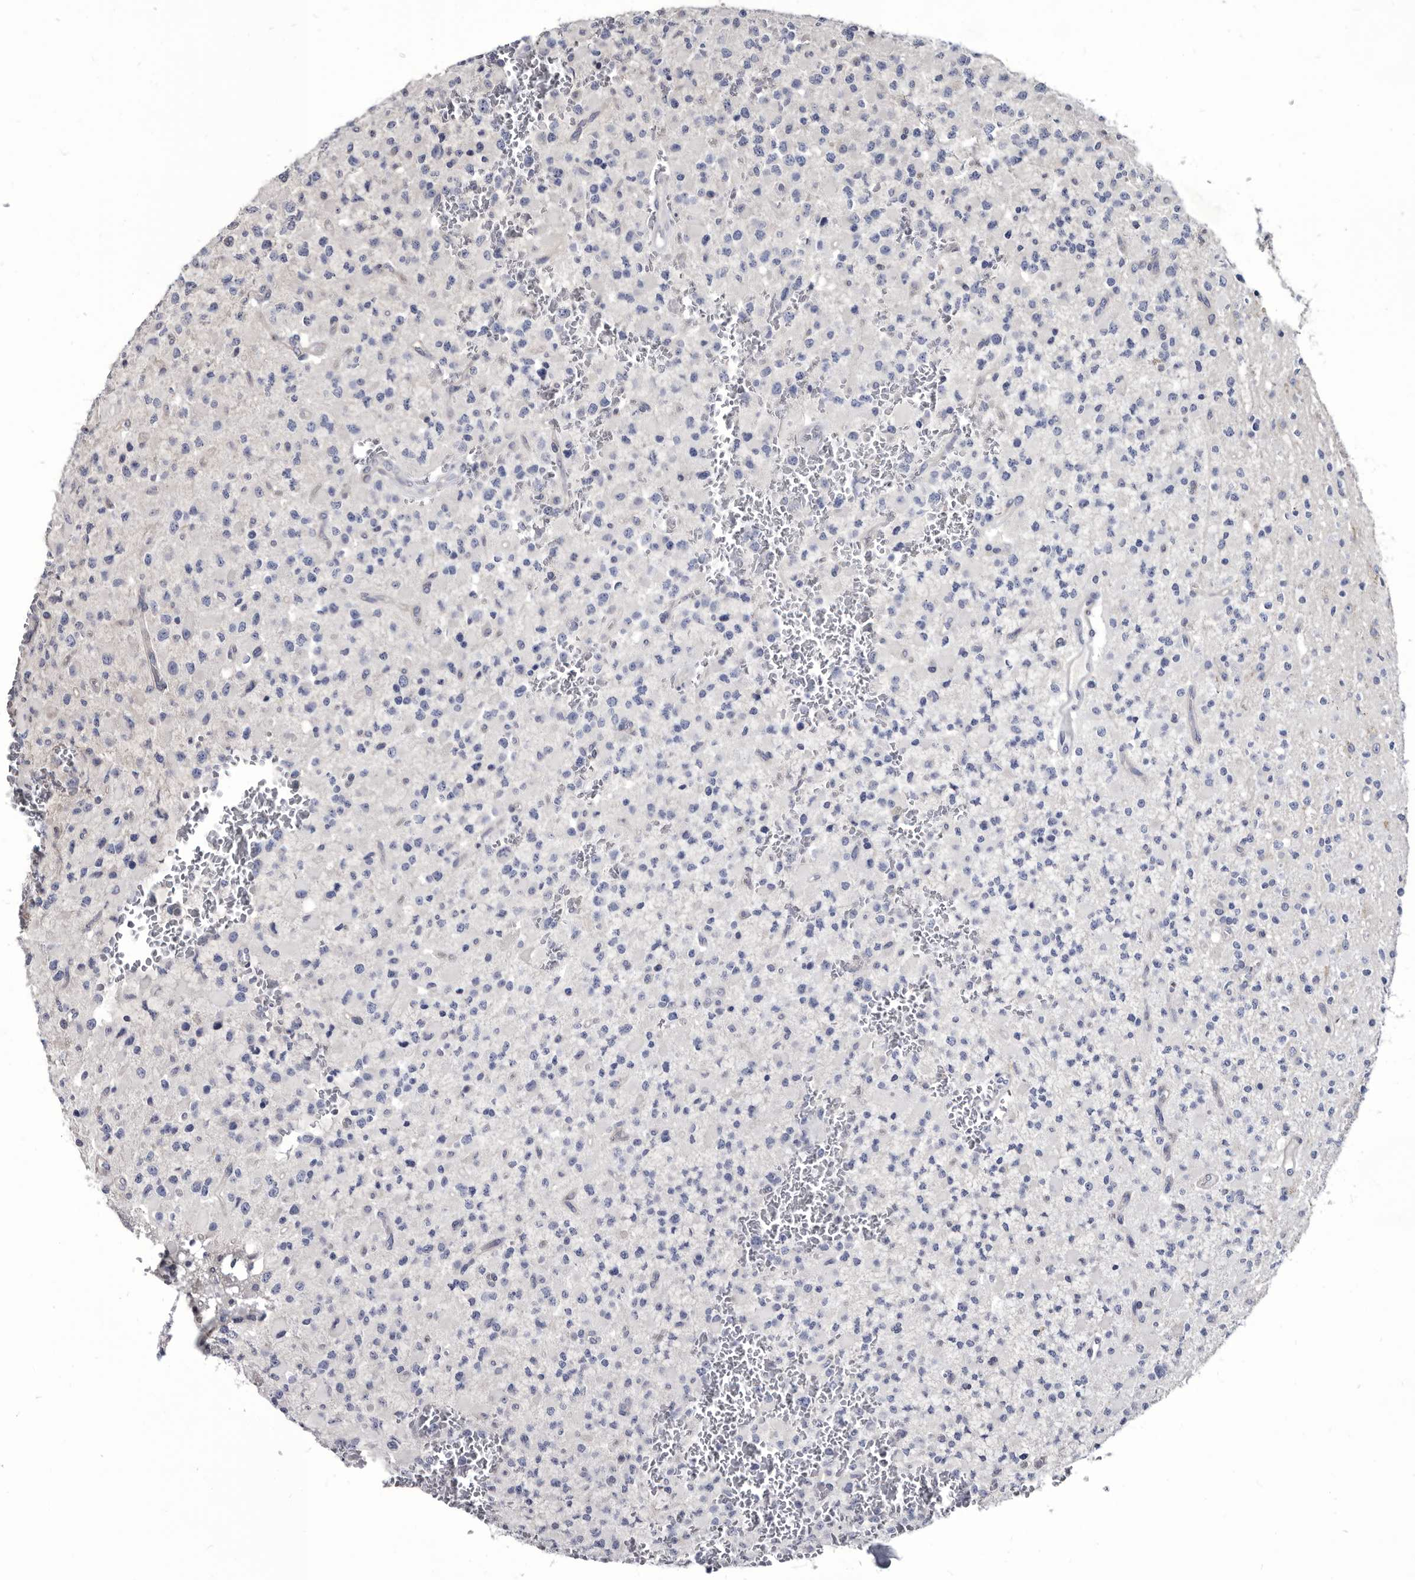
{"staining": {"intensity": "negative", "quantity": "none", "location": "none"}, "tissue": "glioma", "cell_type": "Tumor cells", "image_type": "cancer", "snomed": [{"axis": "morphology", "description": "Glioma, malignant, High grade"}, {"axis": "topography", "description": "Brain"}], "caption": "IHC histopathology image of neoplastic tissue: glioma stained with DAB displays no significant protein staining in tumor cells. (DAB (3,3'-diaminobenzidine) IHC with hematoxylin counter stain).", "gene": "PROM1", "patient": {"sex": "male", "age": 34}}